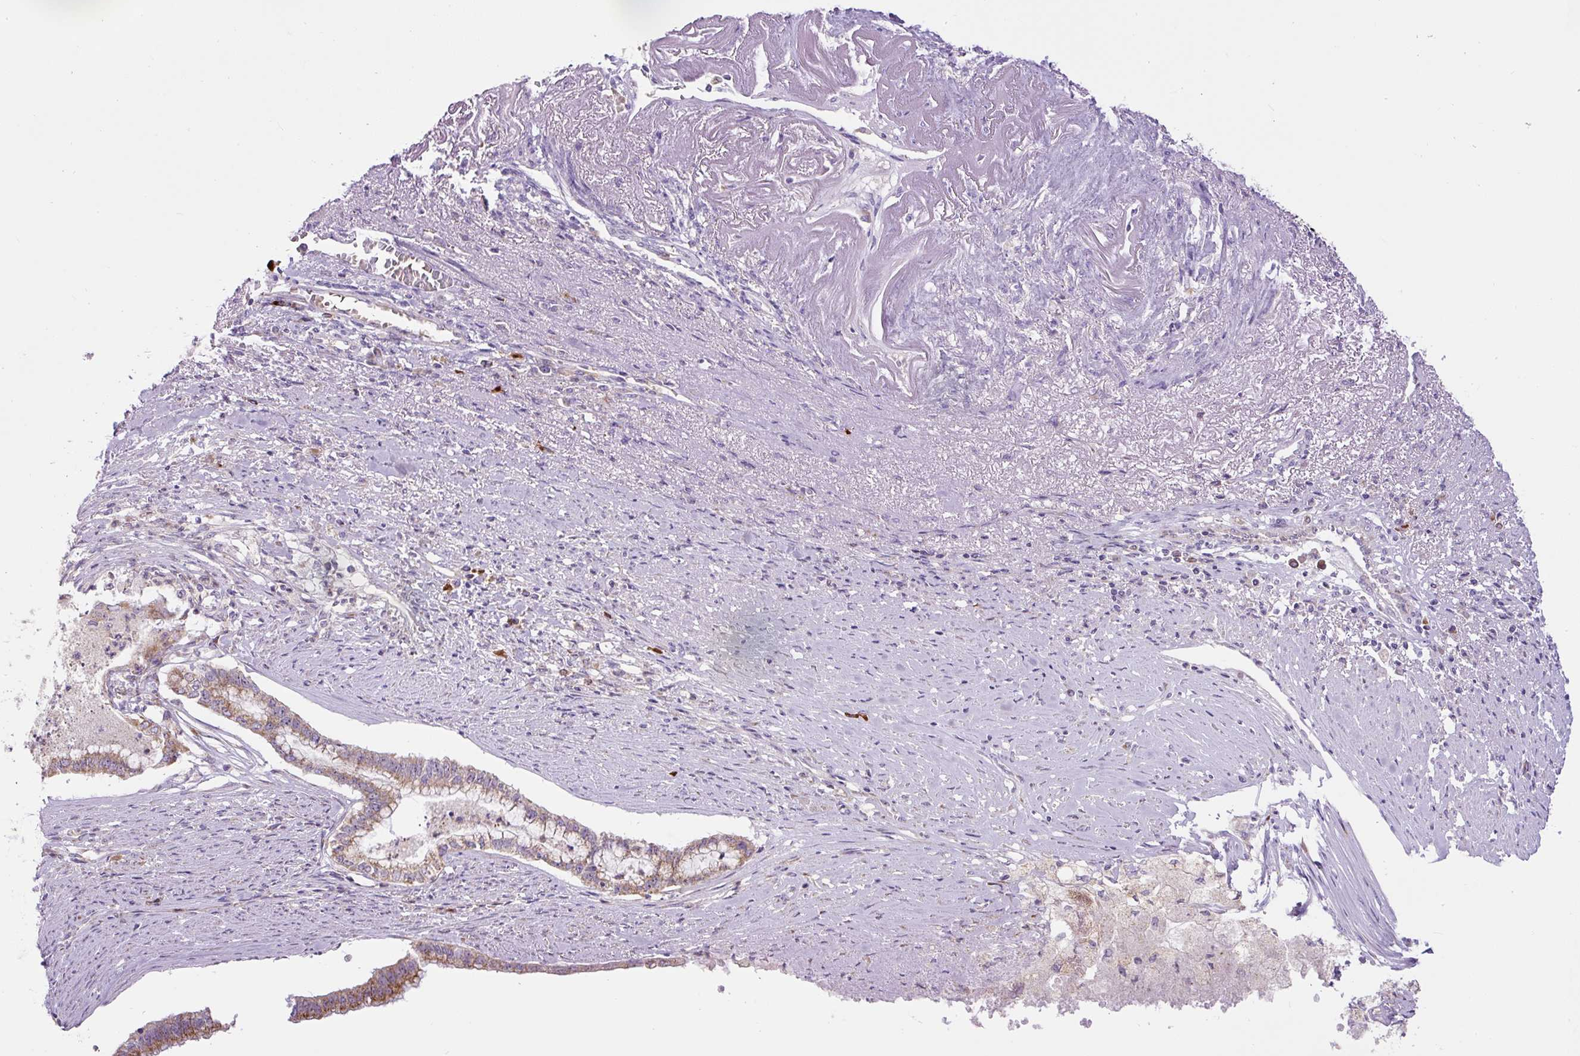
{"staining": {"intensity": "moderate", "quantity": "25%-75%", "location": "cytoplasmic/membranous"}, "tissue": "endometrial cancer", "cell_type": "Tumor cells", "image_type": "cancer", "snomed": [{"axis": "morphology", "description": "Adenocarcinoma, NOS"}, {"axis": "topography", "description": "Endometrium"}], "caption": "Endometrial adenocarcinoma stained for a protein demonstrates moderate cytoplasmic/membranous positivity in tumor cells. The staining was performed using DAB (3,3'-diaminobenzidine) to visualize the protein expression in brown, while the nuclei were stained in blue with hematoxylin (Magnification: 20x).", "gene": "ZNF596", "patient": {"sex": "female", "age": 79}}